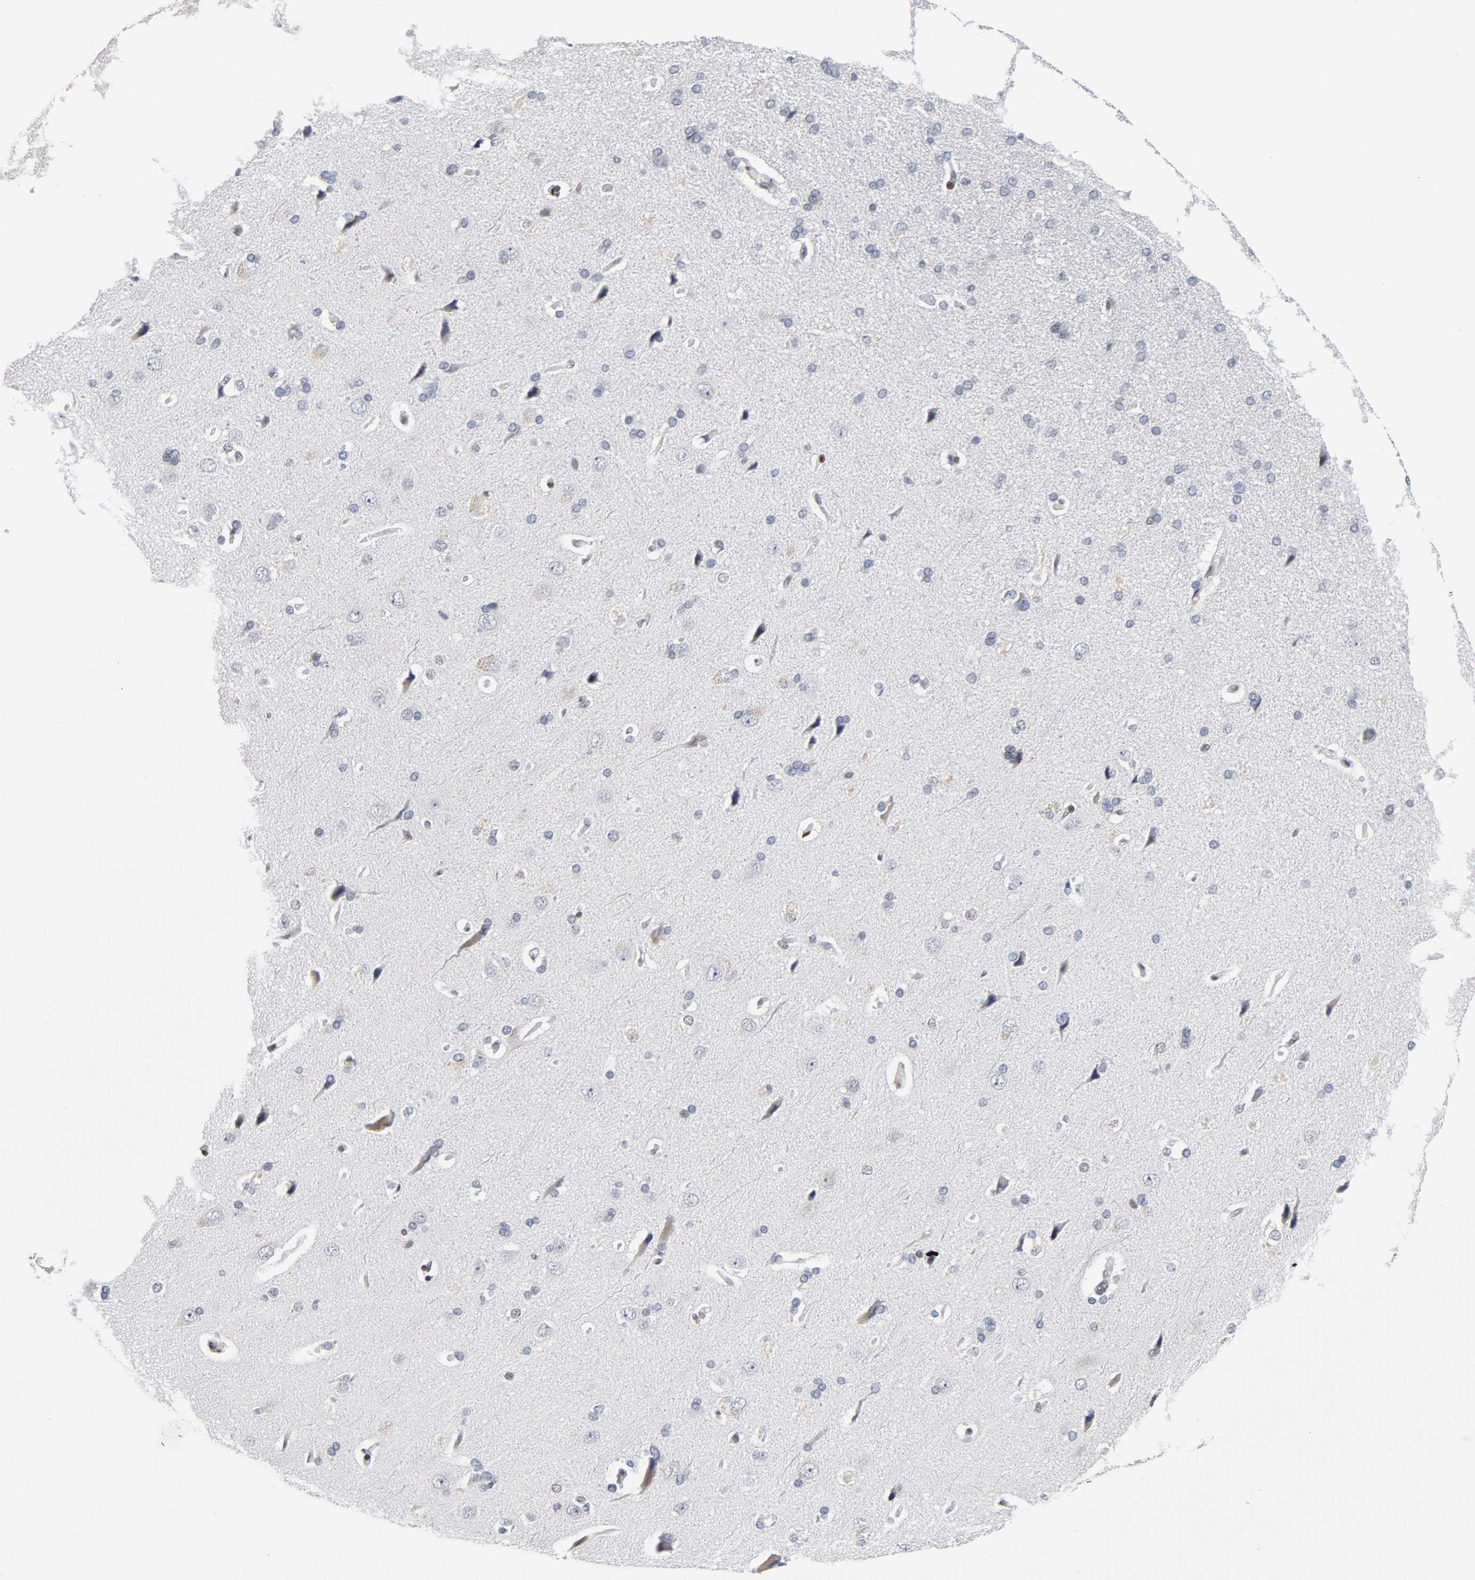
{"staining": {"intensity": "moderate", "quantity": ">75%", "location": "nuclear"}, "tissue": "cerebral cortex", "cell_type": "Endothelial cells", "image_type": "normal", "snomed": [{"axis": "morphology", "description": "Normal tissue, NOS"}, {"axis": "topography", "description": "Cerebral cortex"}], "caption": "This is a micrograph of IHC staining of unremarkable cerebral cortex, which shows moderate expression in the nuclear of endothelial cells.", "gene": "SP3", "patient": {"sex": "male", "age": 62}}